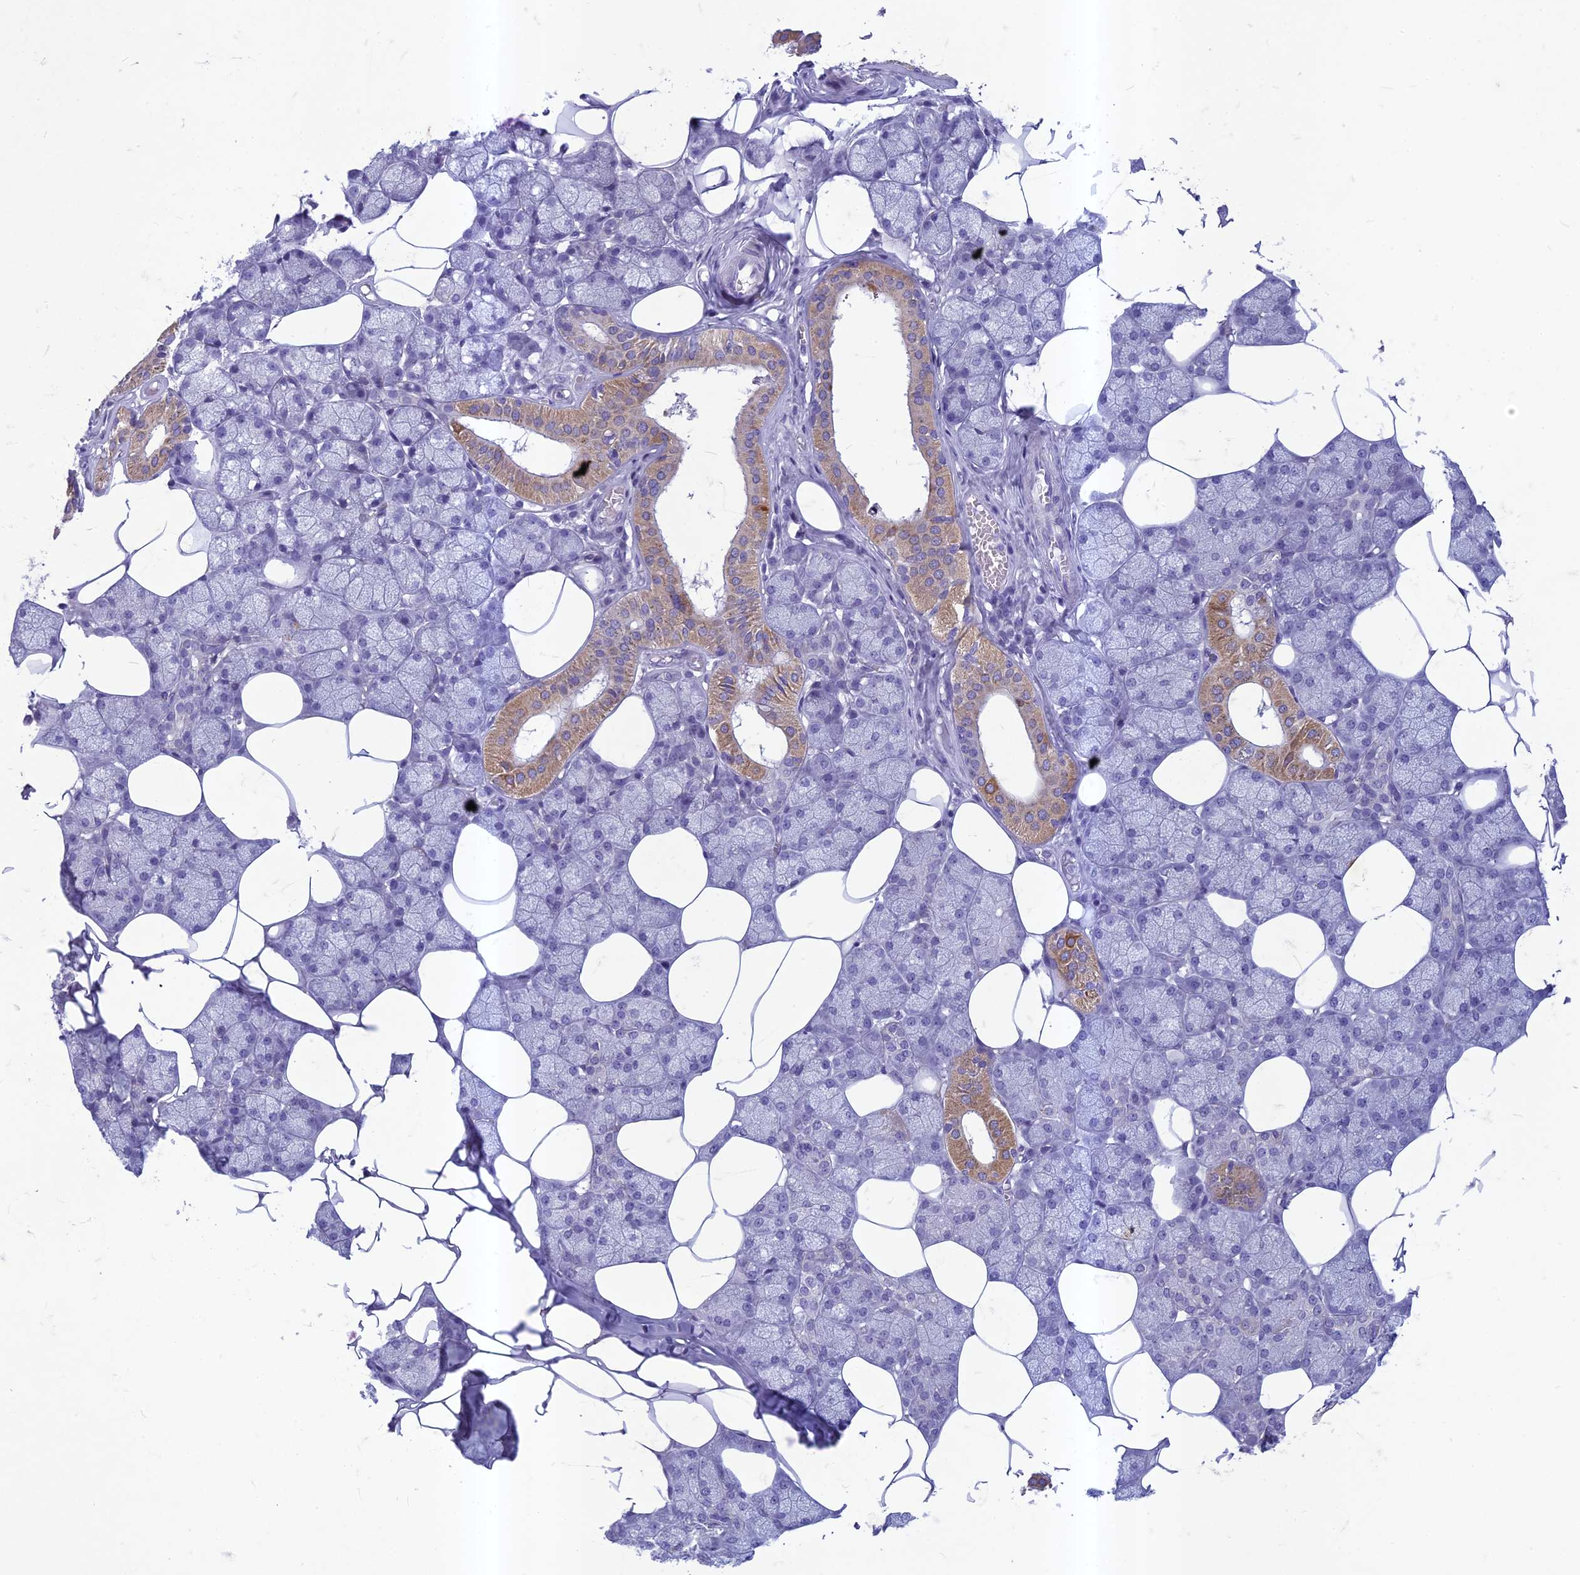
{"staining": {"intensity": "moderate", "quantity": "<25%", "location": "cytoplasmic/membranous"}, "tissue": "salivary gland", "cell_type": "Glandular cells", "image_type": "normal", "snomed": [{"axis": "morphology", "description": "Normal tissue, NOS"}, {"axis": "topography", "description": "Salivary gland"}], "caption": "Brown immunohistochemical staining in benign human salivary gland displays moderate cytoplasmic/membranous staining in about <25% of glandular cells.", "gene": "HIGD1A", "patient": {"sex": "male", "age": 62}}